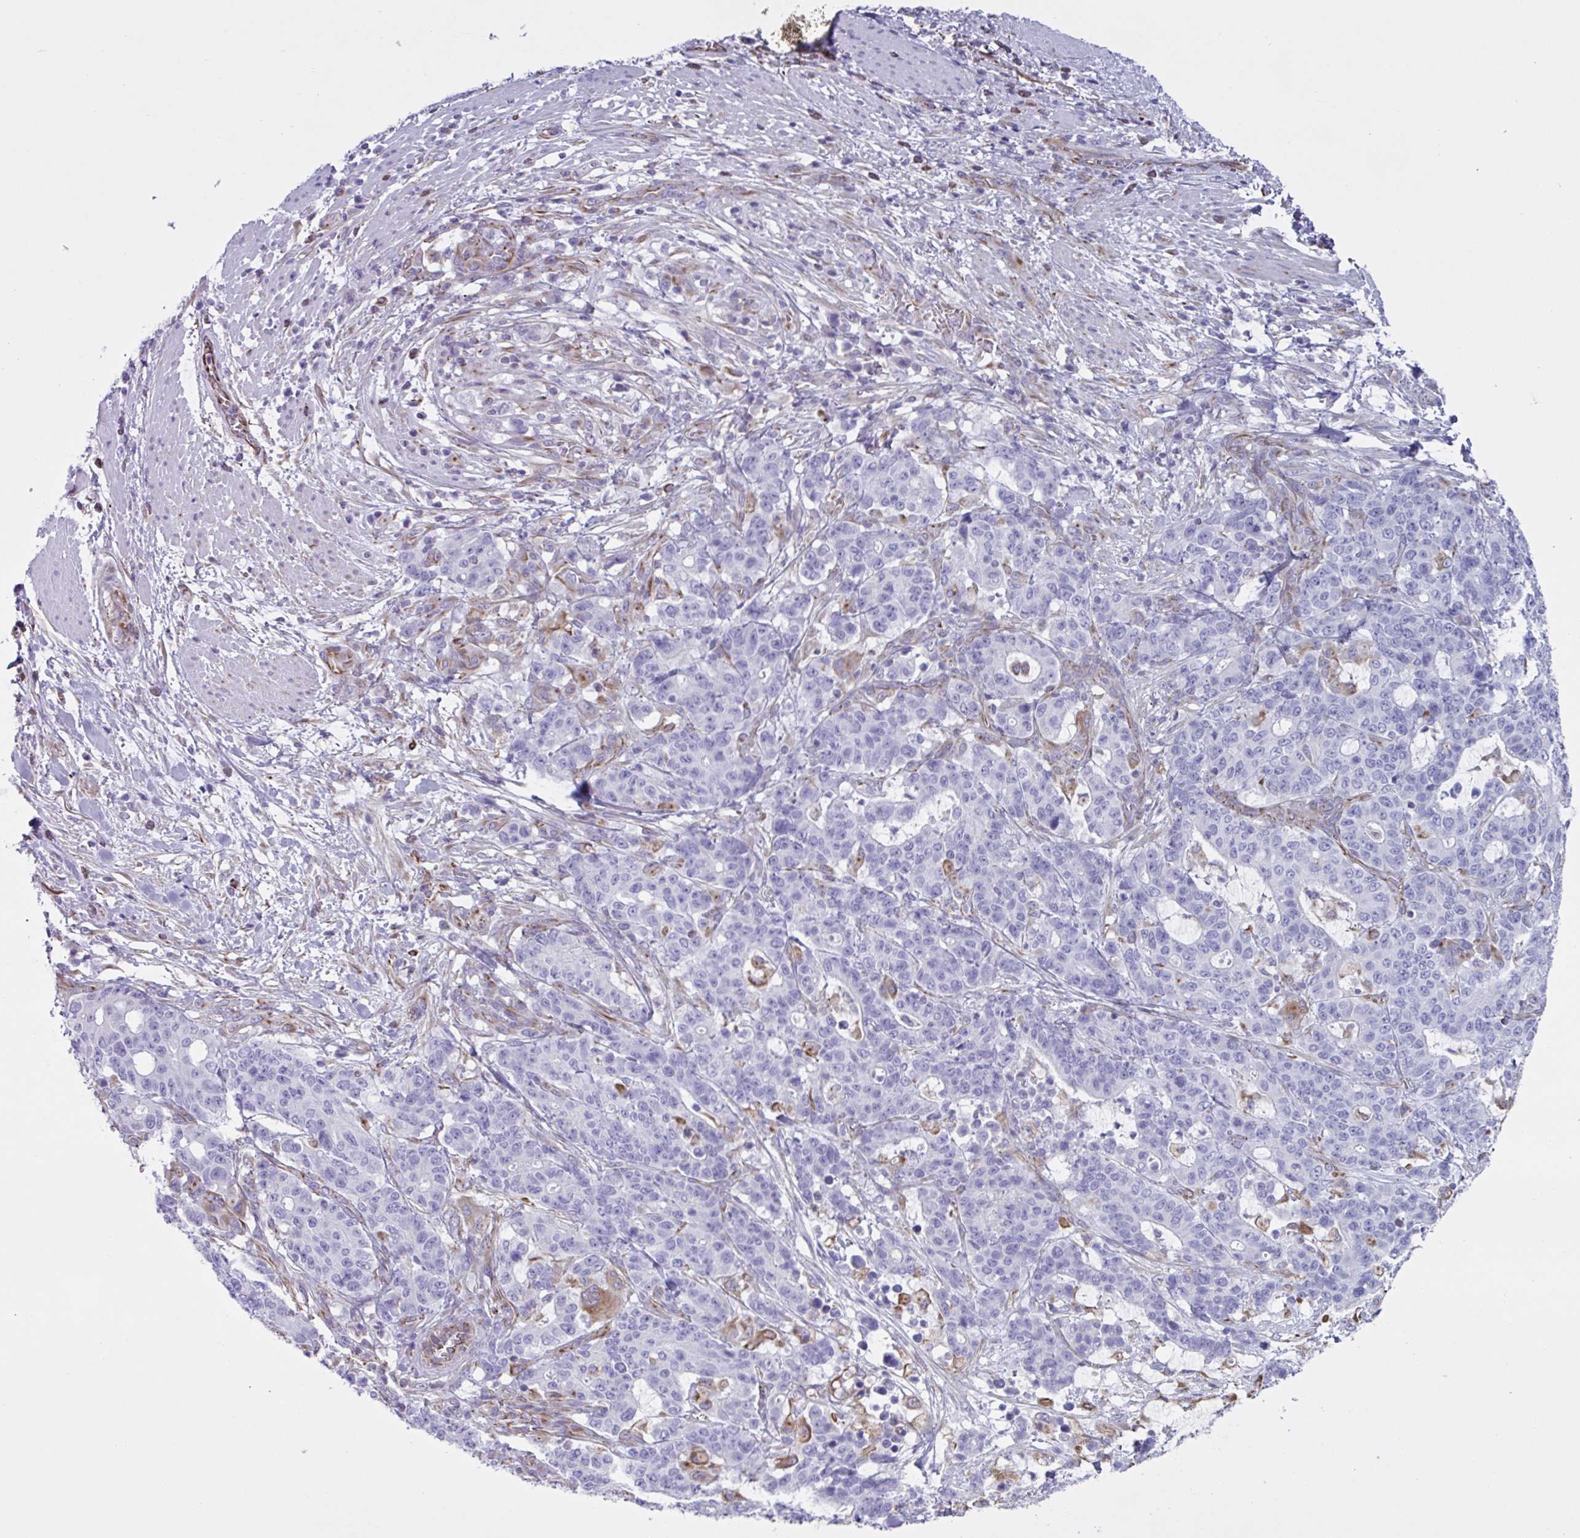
{"staining": {"intensity": "negative", "quantity": "none", "location": "none"}, "tissue": "stomach cancer", "cell_type": "Tumor cells", "image_type": "cancer", "snomed": [{"axis": "morphology", "description": "Normal tissue, NOS"}, {"axis": "morphology", "description": "Adenocarcinoma, NOS"}, {"axis": "topography", "description": "Stomach"}], "caption": "DAB immunohistochemical staining of stomach cancer (adenocarcinoma) shows no significant staining in tumor cells.", "gene": "TMEM86B", "patient": {"sex": "female", "age": 64}}